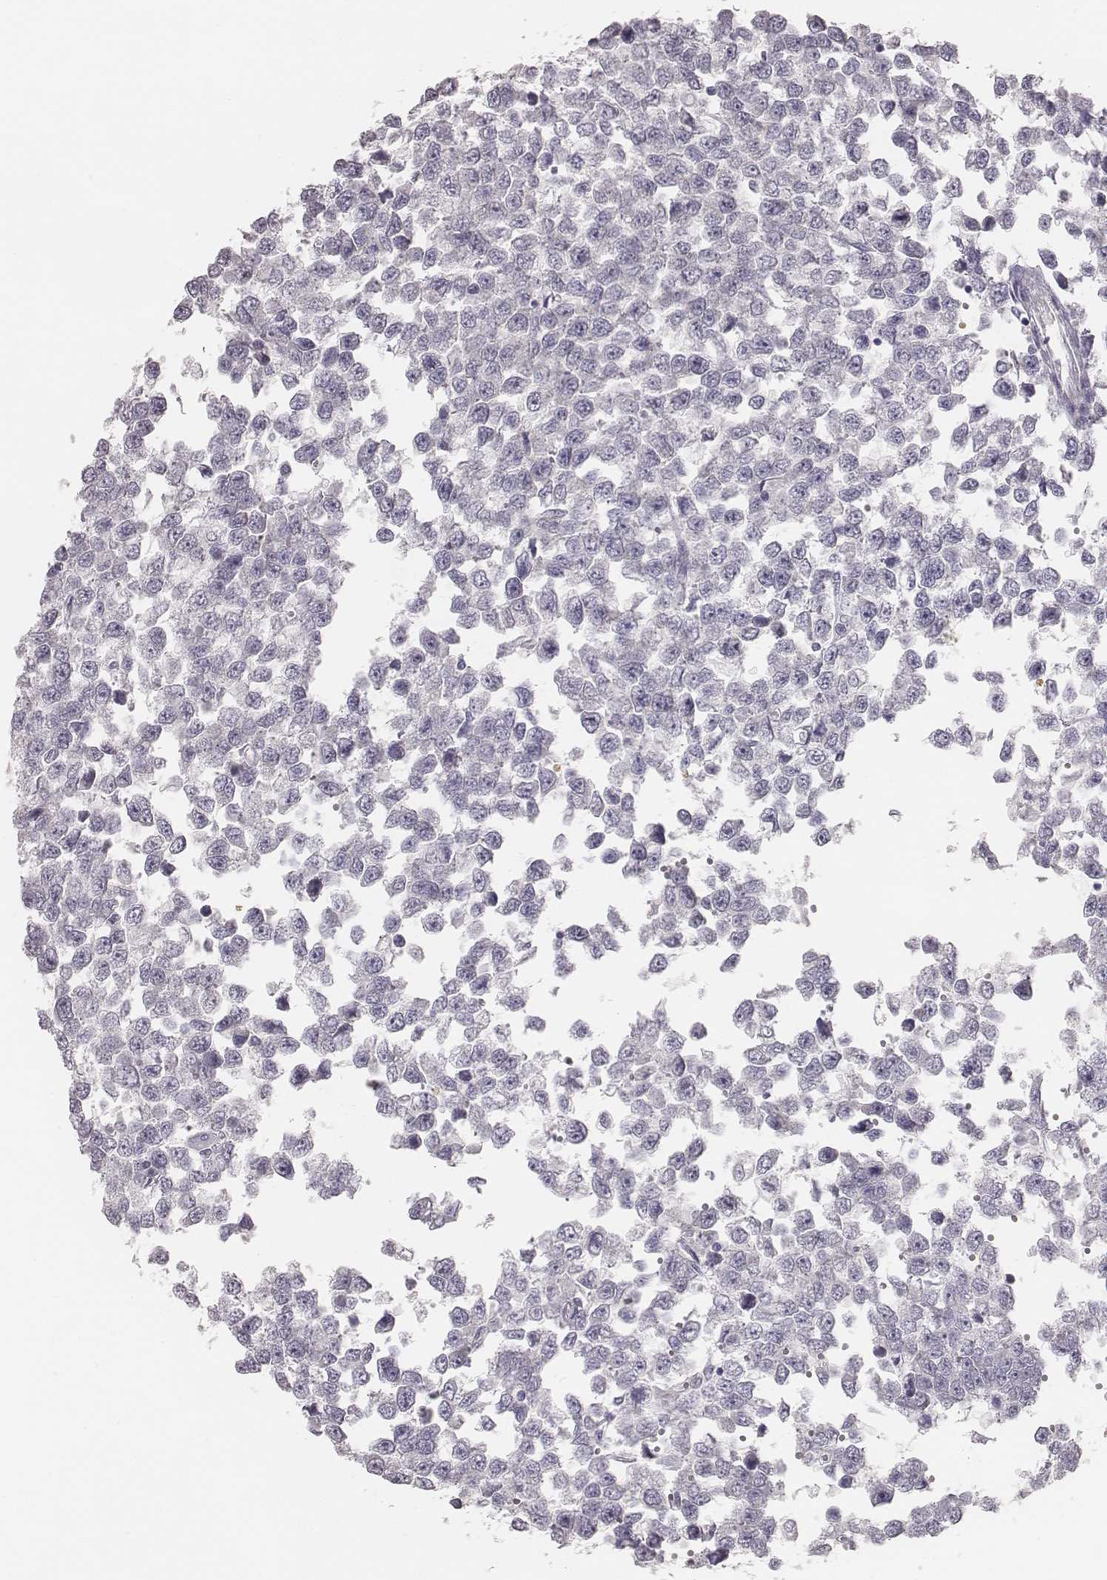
{"staining": {"intensity": "negative", "quantity": "none", "location": "none"}, "tissue": "testis cancer", "cell_type": "Tumor cells", "image_type": "cancer", "snomed": [{"axis": "morphology", "description": "Normal tissue, NOS"}, {"axis": "morphology", "description": "Seminoma, NOS"}, {"axis": "topography", "description": "Testis"}, {"axis": "topography", "description": "Epididymis"}], "caption": "Tumor cells show no significant positivity in testis cancer.", "gene": "MYH6", "patient": {"sex": "male", "age": 34}}